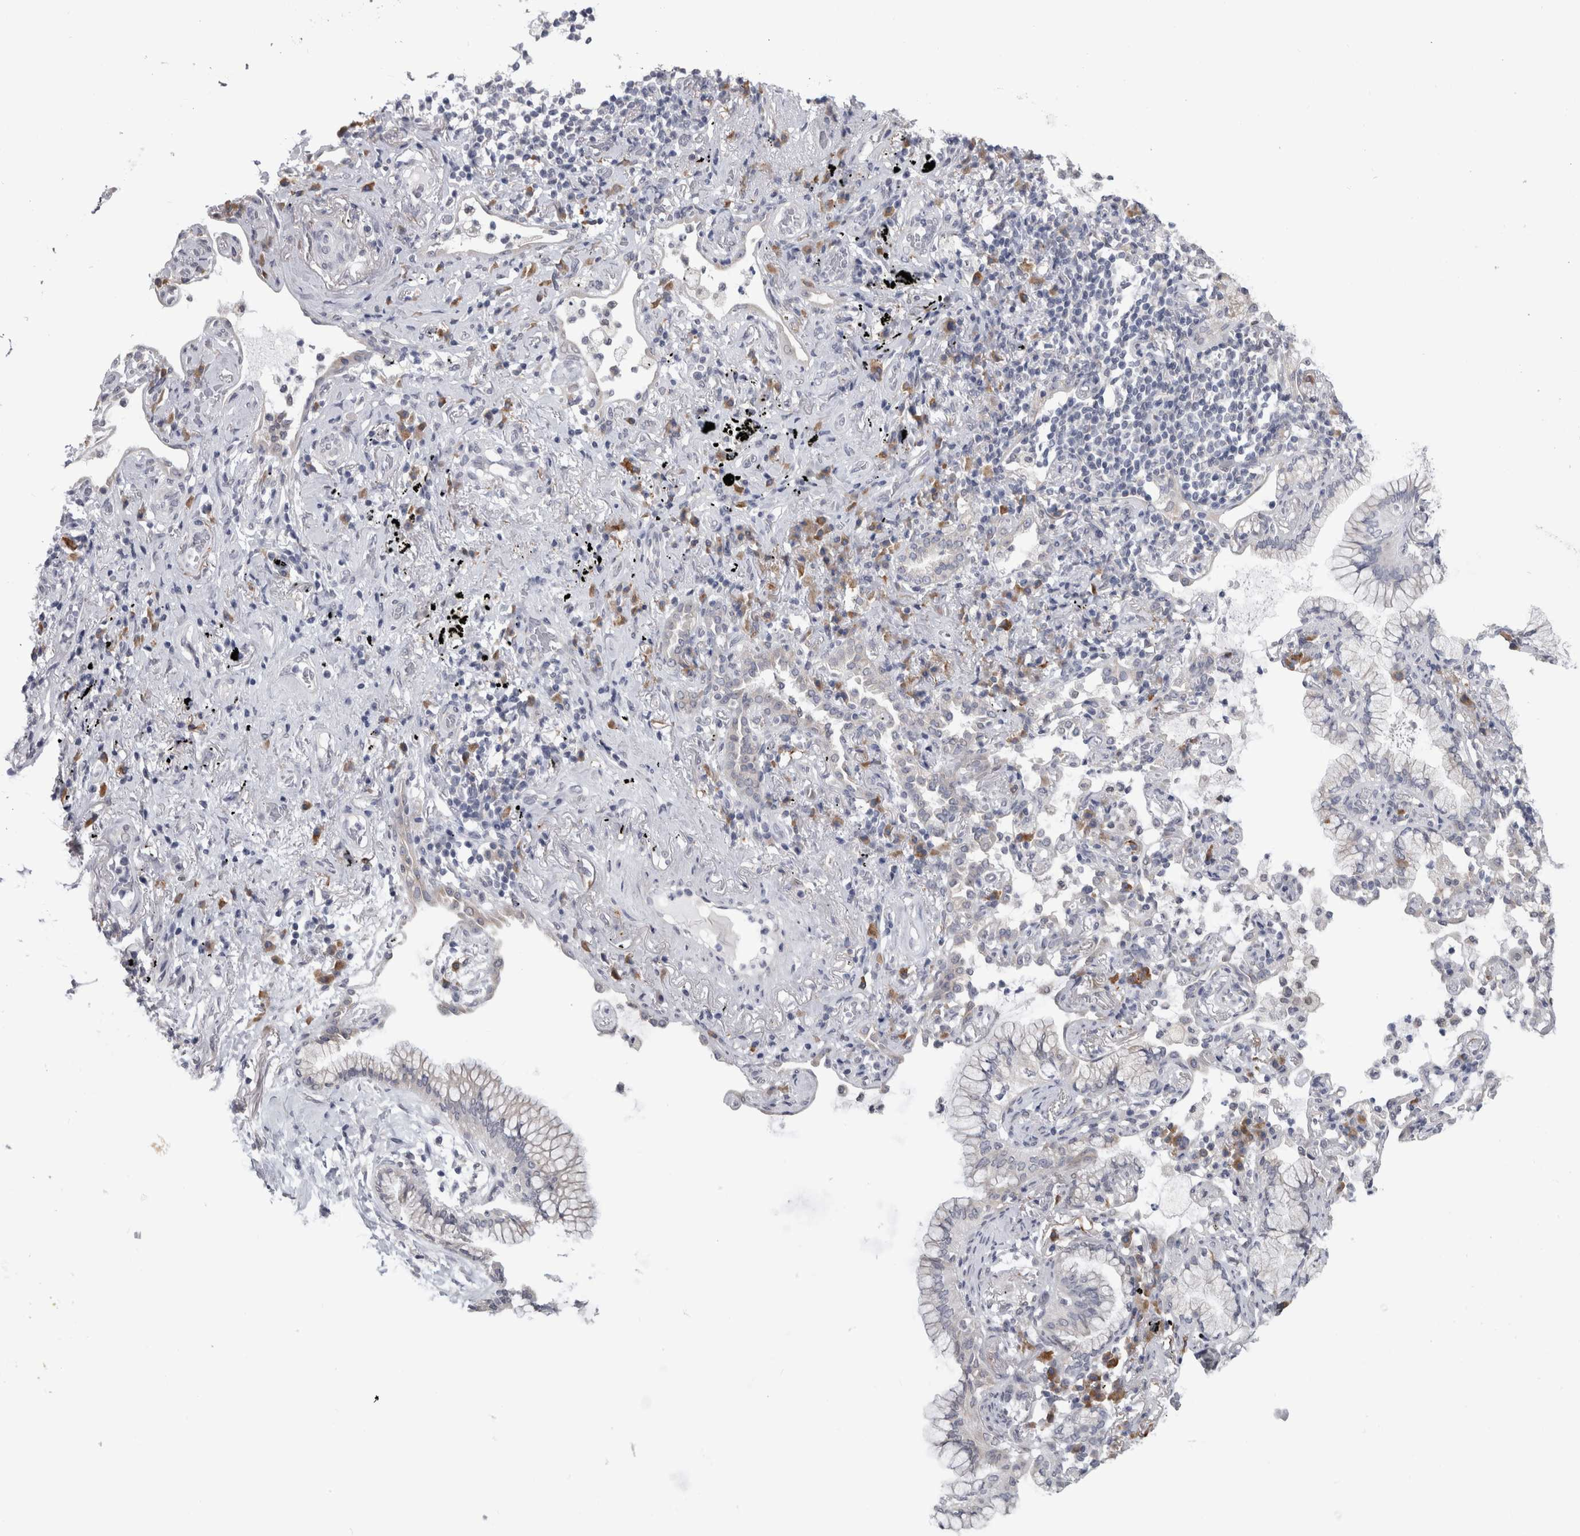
{"staining": {"intensity": "negative", "quantity": "none", "location": "none"}, "tissue": "lung cancer", "cell_type": "Tumor cells", "image_type": "cancer", "snomed": [{"axis": "morphology", "description": "Adenocarcinoma, NOS"}, {"axis": "topography", "description": "Lung"}], "caption": "Immunohistochemistry (IHC) of human lung adenocarcinoma exhibits no staining in tumor cells.", "gene": "TMEM242", "patient": {"sex": "female", "age": 70}}